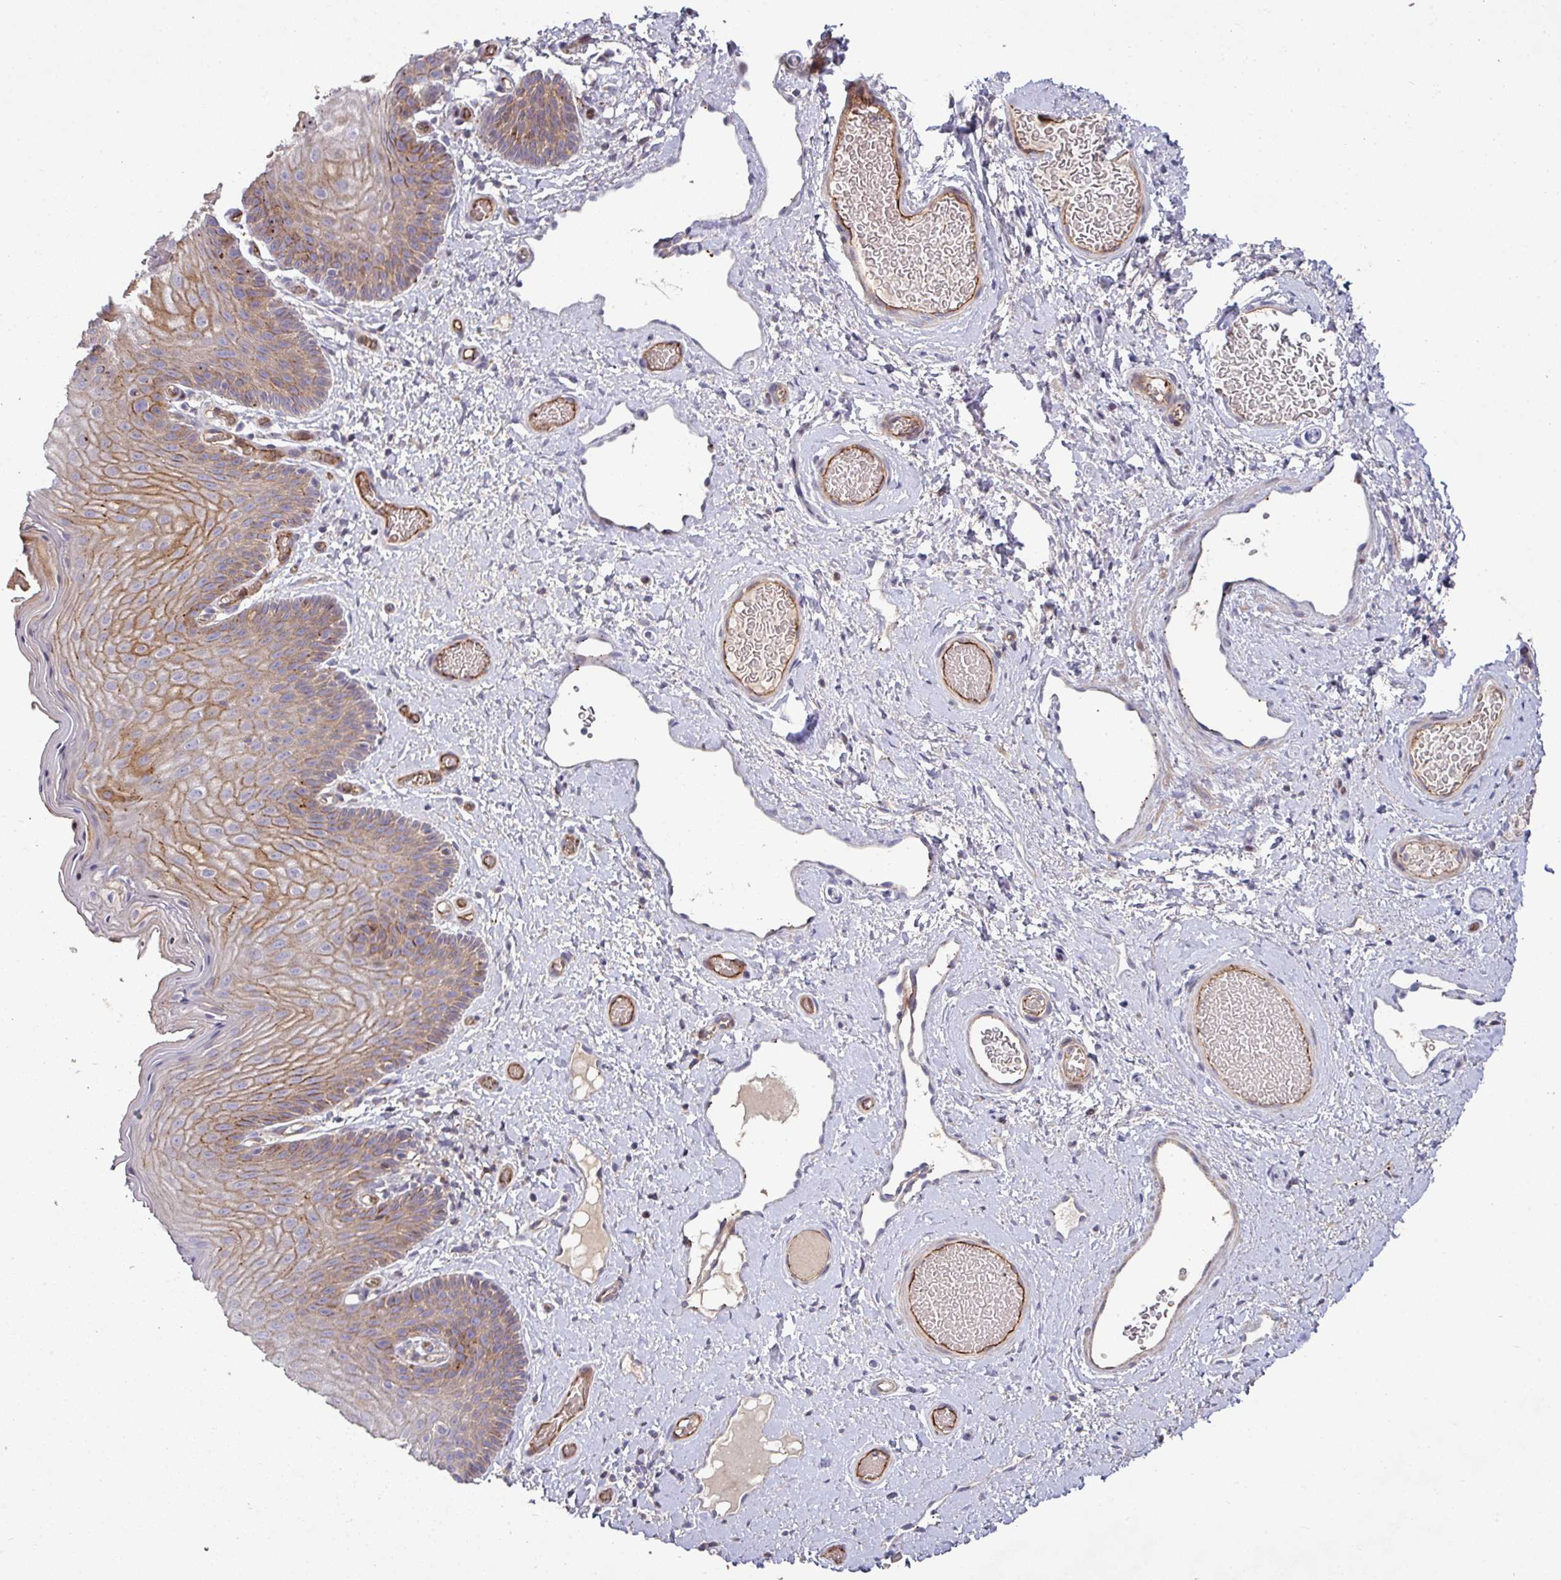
{"staining": {"intensity": "moderate", "quantity": ">75%", "location": "cytoplasmic/membranous"}, "tissue": "skin", "cell_type": "Epidermal cells", "image_type": "normal", "snomed": [{"axis": "morphology", "description": "Normal tissue, NOS"}, {"axis": "topography", "description": "Anal"}], "caption": "A brown stain shows moderate cytoplasmic/membranous expression of a protein in epidermal cells of normal skin. Nuclei are stained in blue.", "gene": "RPL23A", "patient": {"sex": "female", "age": 40}}